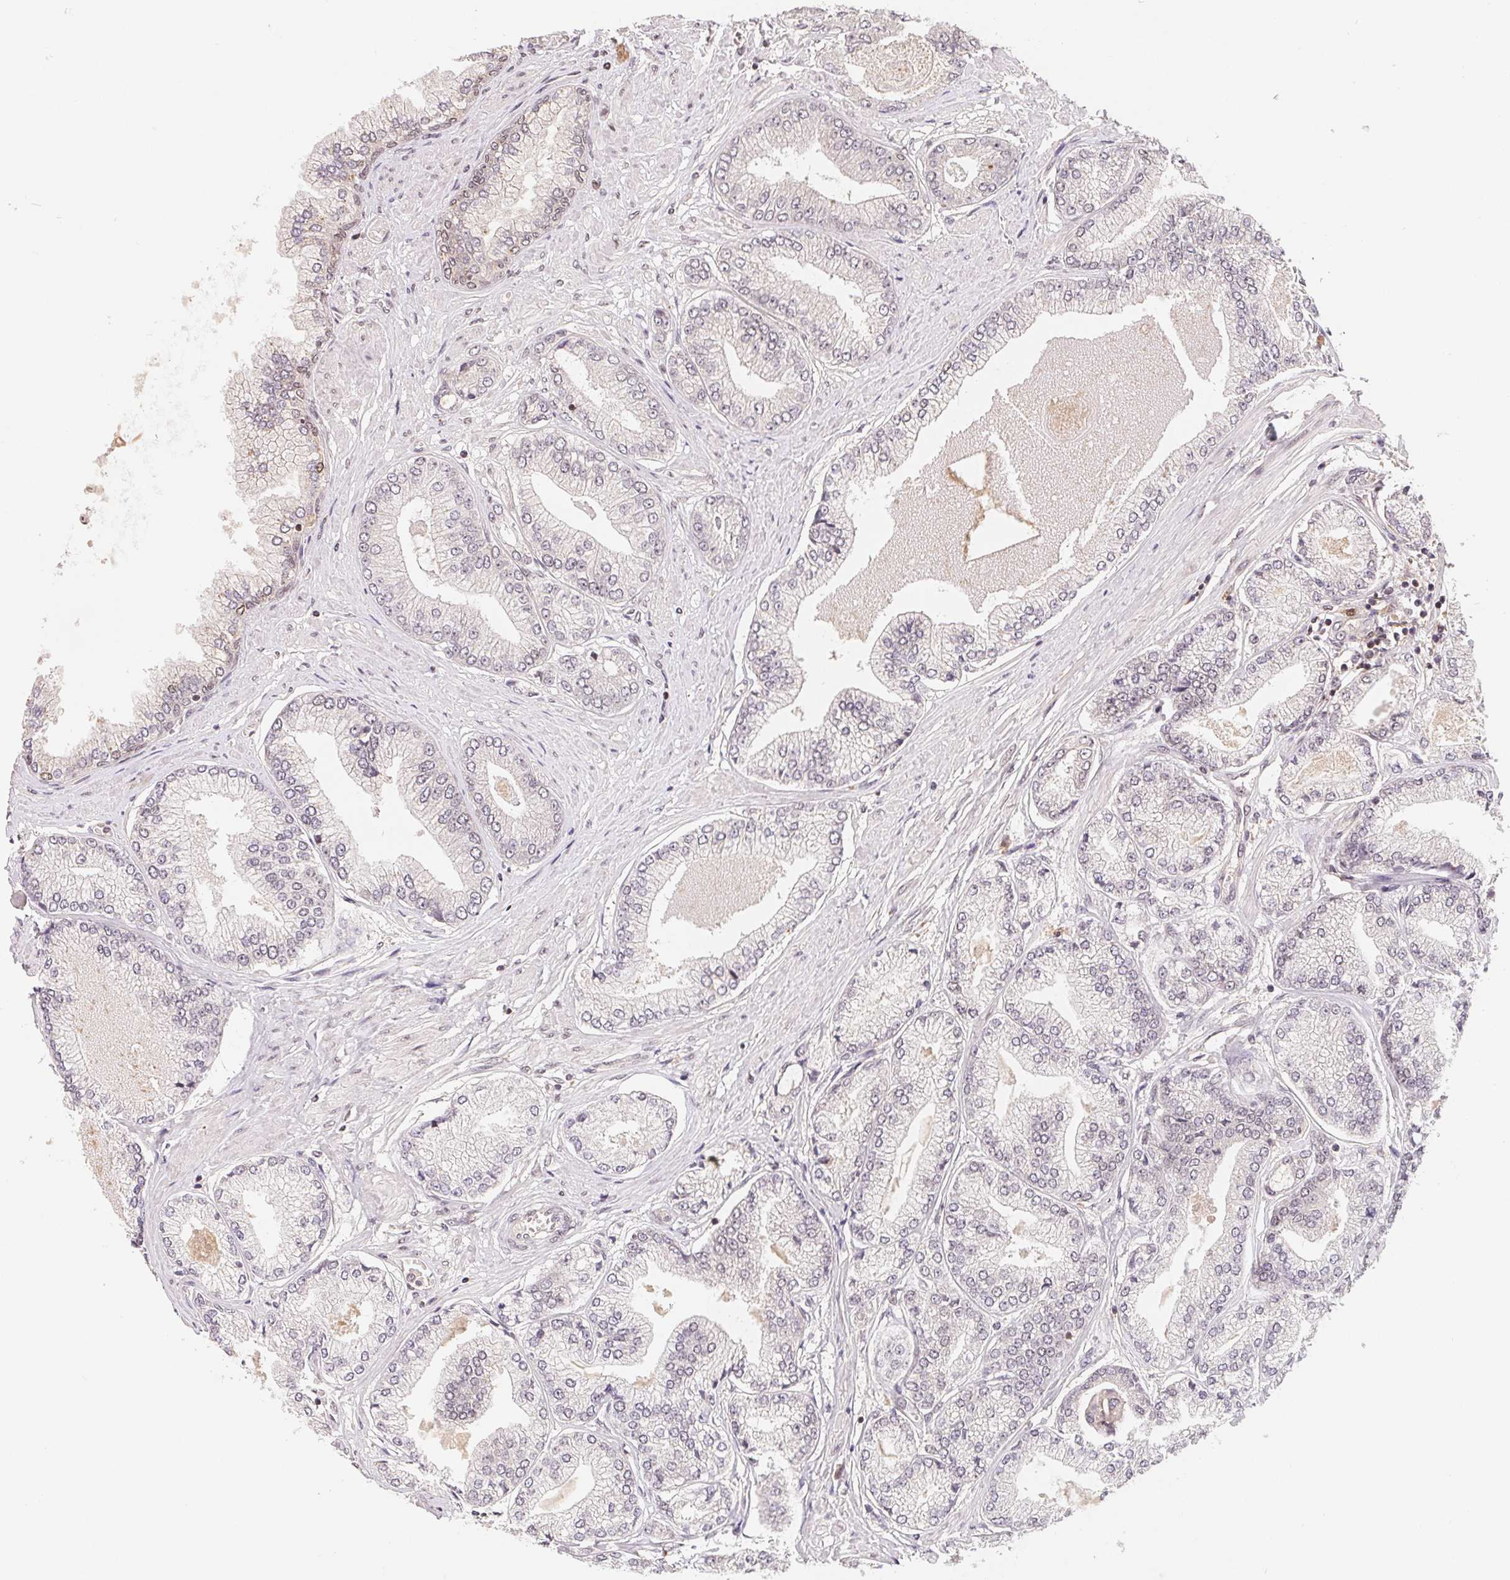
{"staining": {"intensity": "negative", "quantity": "none", "location": "none"}, "tissue": "prostate cancer", "cell_type": "Tumor cells", "image_type": "cancer", "snomed": [{"axis": "morphology", "description": "Adenocarcinoma, Low grade"}, {"axis": "topography", "description": "Prostate"}], "caption": "There is no significant staining in tumor cells of adenocarcinoma (low-grade) (prostate).", "gene": "HMGN3", "patient": {"sex": "male", "age": 55}}